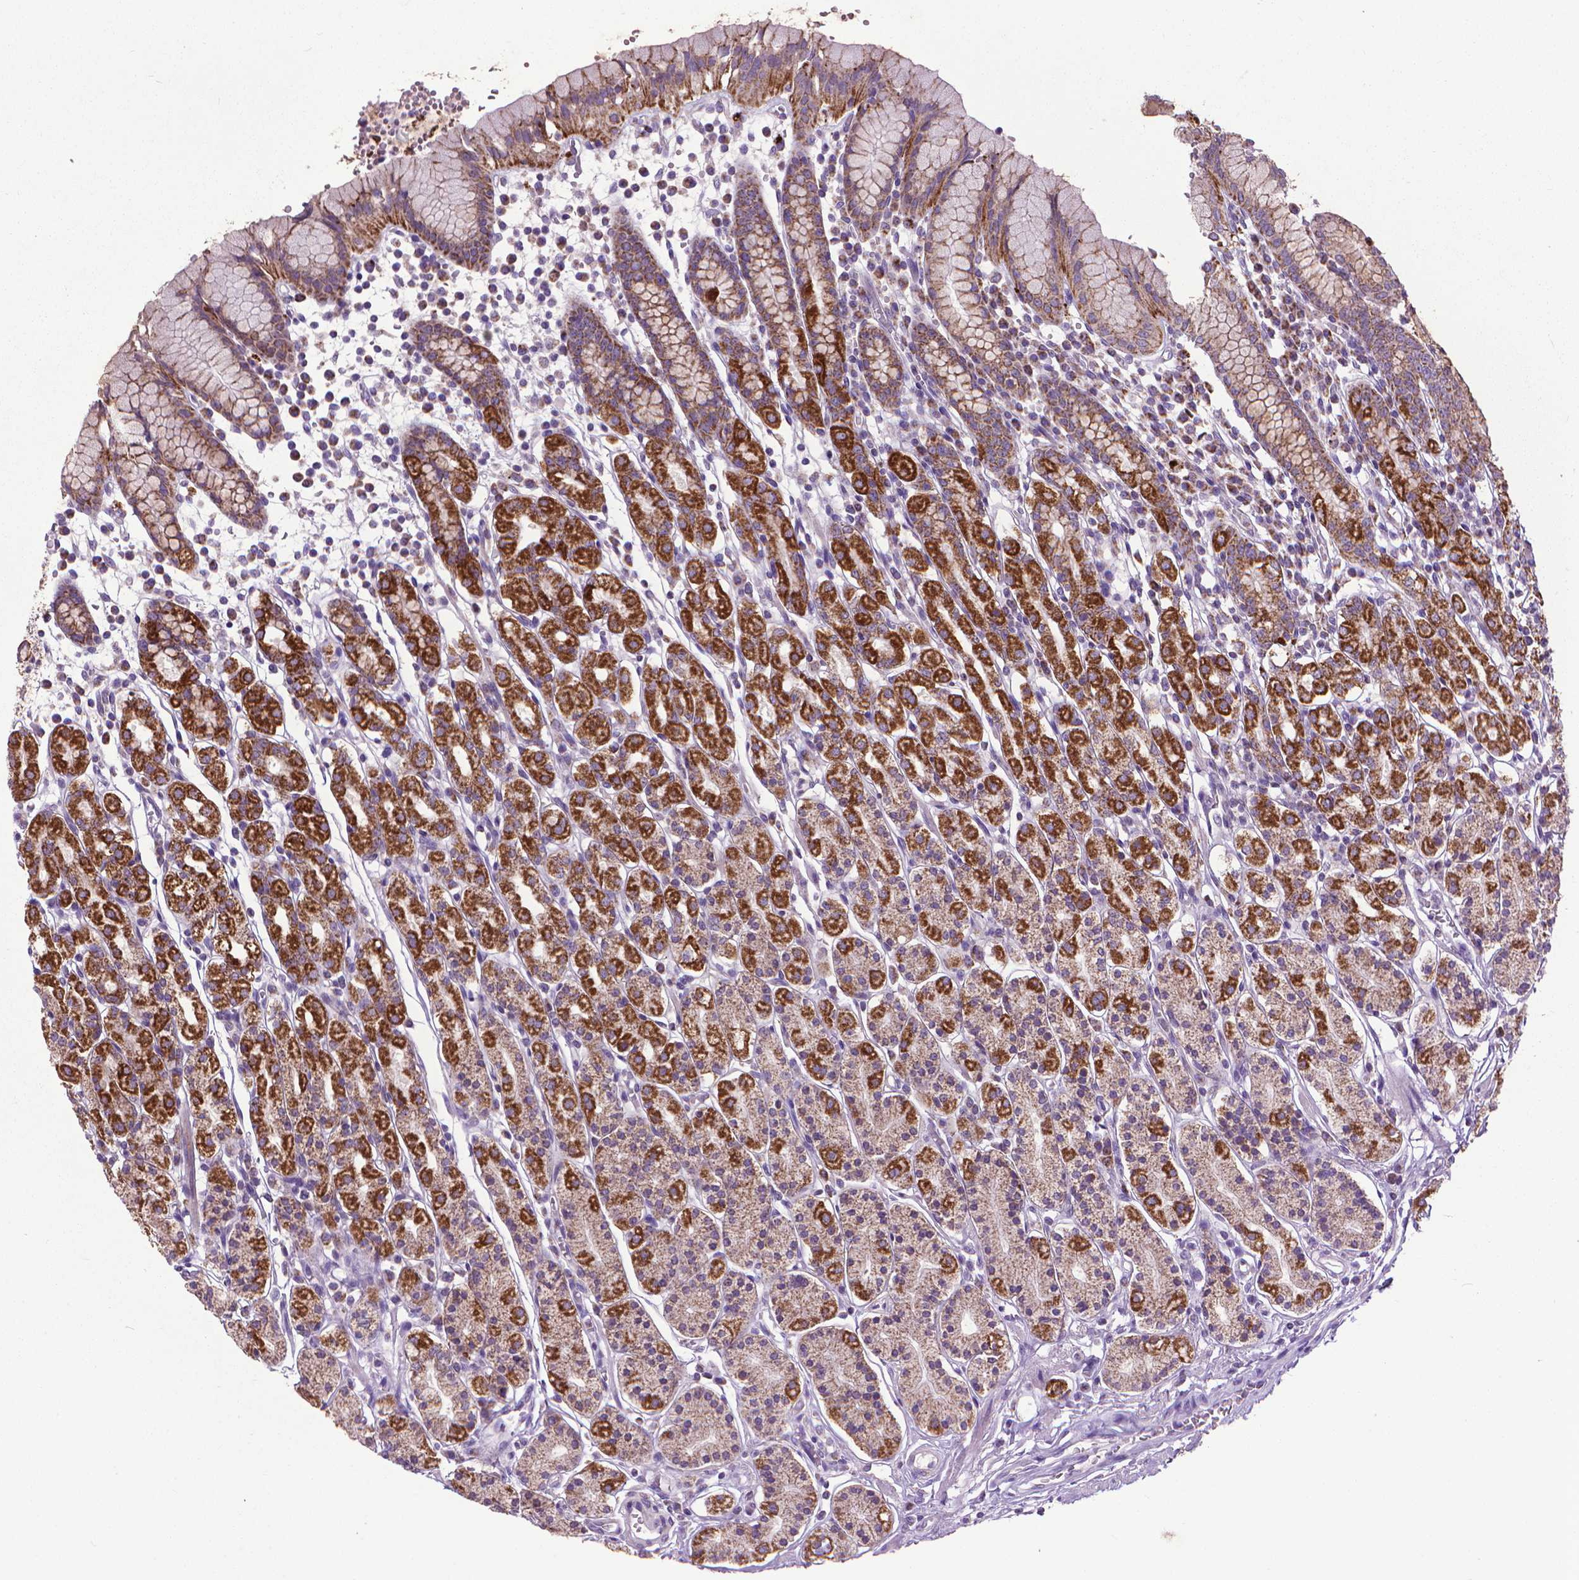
{"staining": {"intensity": "strong", "quantity": "25%-75%", "location": "cytoplasmic/membranous"}, "tissue": "stomach", "cell_type": "Glandular cells", "image_type": "normal", "snomed": [{"axis": "morphology", "description": "Normal tissue, NOS"}, {"axis": "topography", "description": "Stomach, upper"}, {"axis": "topography", "description": "Stomach"}], "caption": "An IHC image of benign tissue is shown. Protein staining in brown shows strong cytoplasmic/membranous positivity in stomach within glandular cells.", "gene": "VDAC1", "patient": {"sex": "male", "age": 62}}